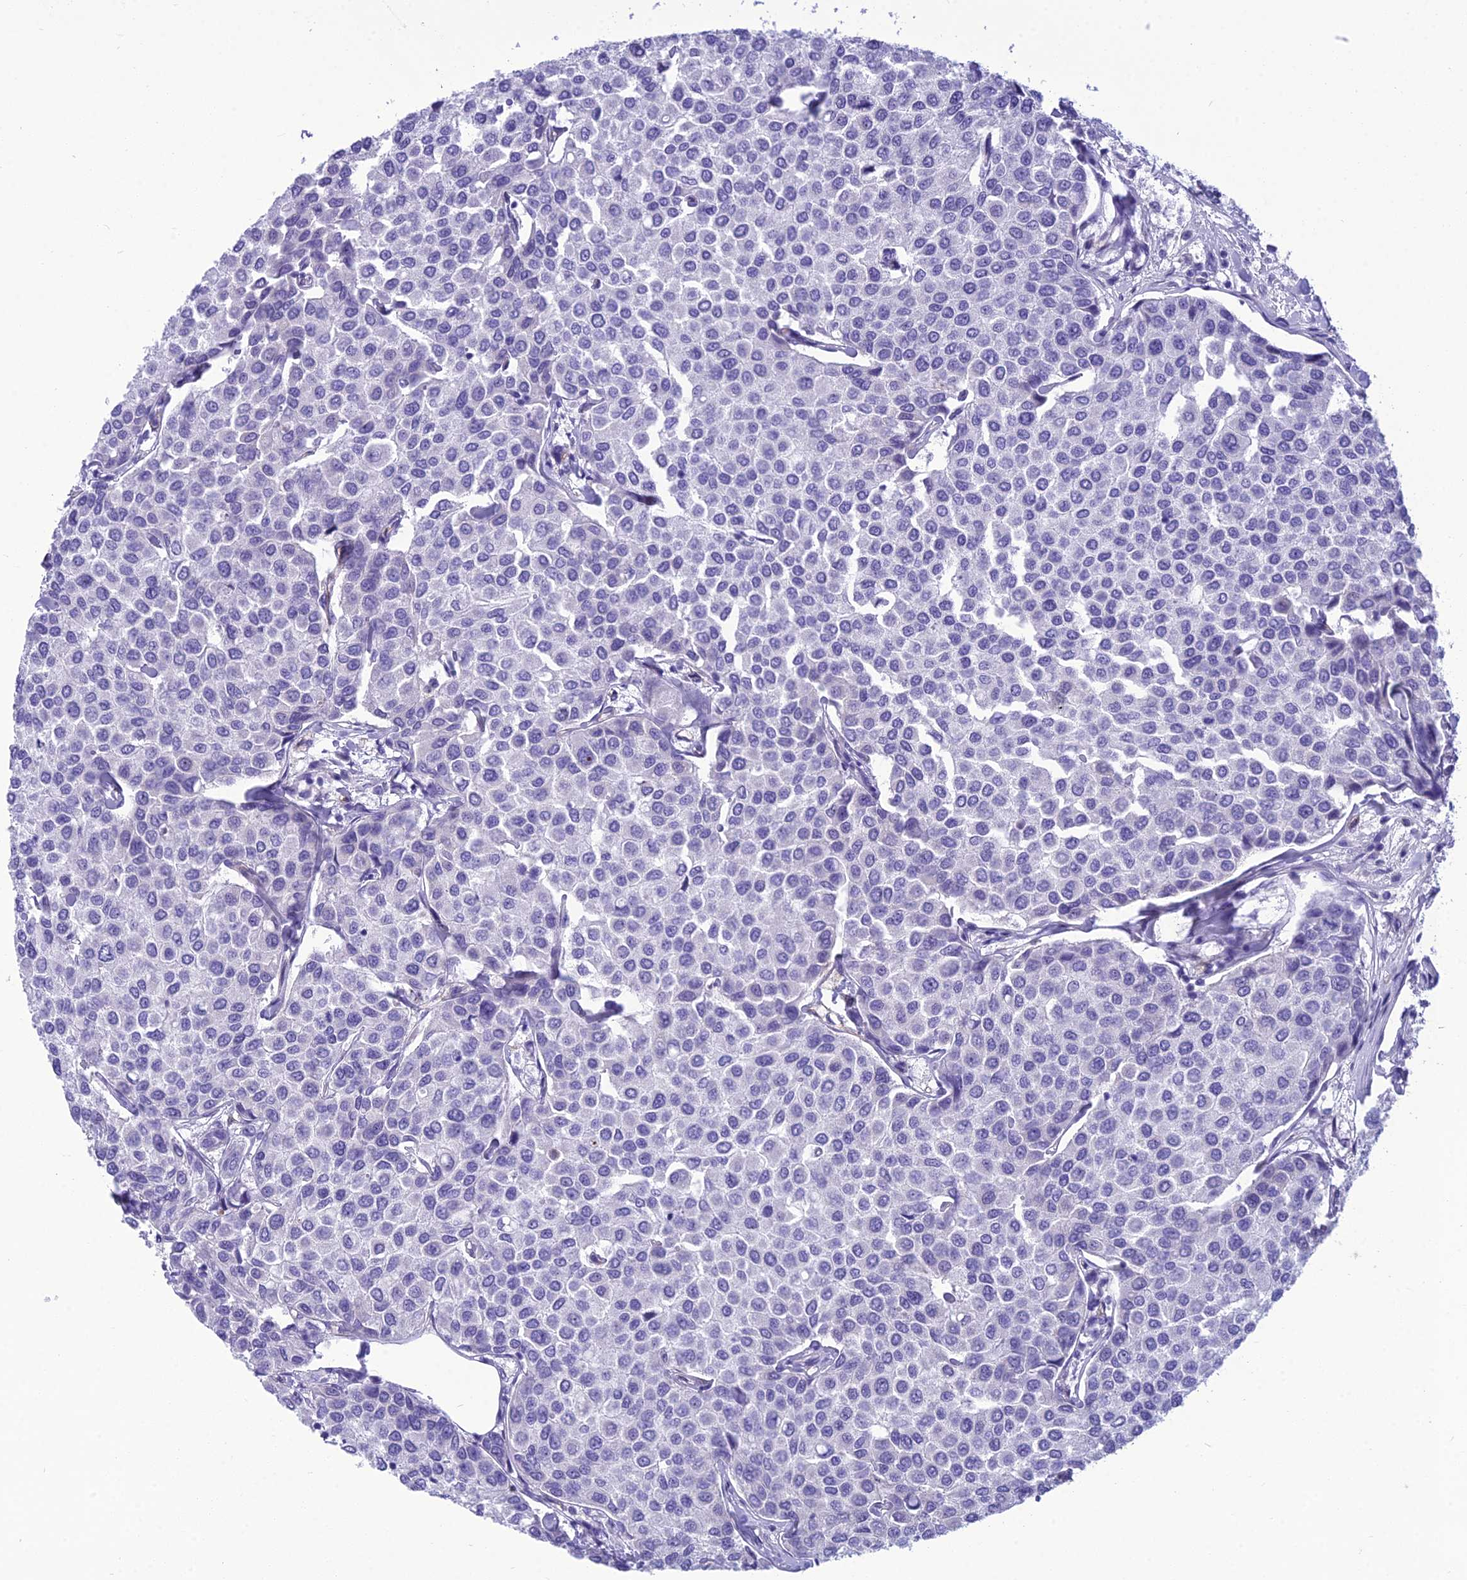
{"staining": {"intensity": "negative", "quantity": "none", "location": "none"}, "tissue": "breast cancer", "cell_type": "Tumor cells", "image_type": "cancer", "snomed": [{"axis": "morphology", "description": "Duct carcinoma"}, {"axis": "topography", "description": "Breast"}], "caption": "Breast cancer was stained to show a protein in brown. There is no significant staining in tumor cells. (IHC, brightfield microscopy, high magnification).", "gene": "BBS7", "patient": {"sex": "female", "age": 55}}